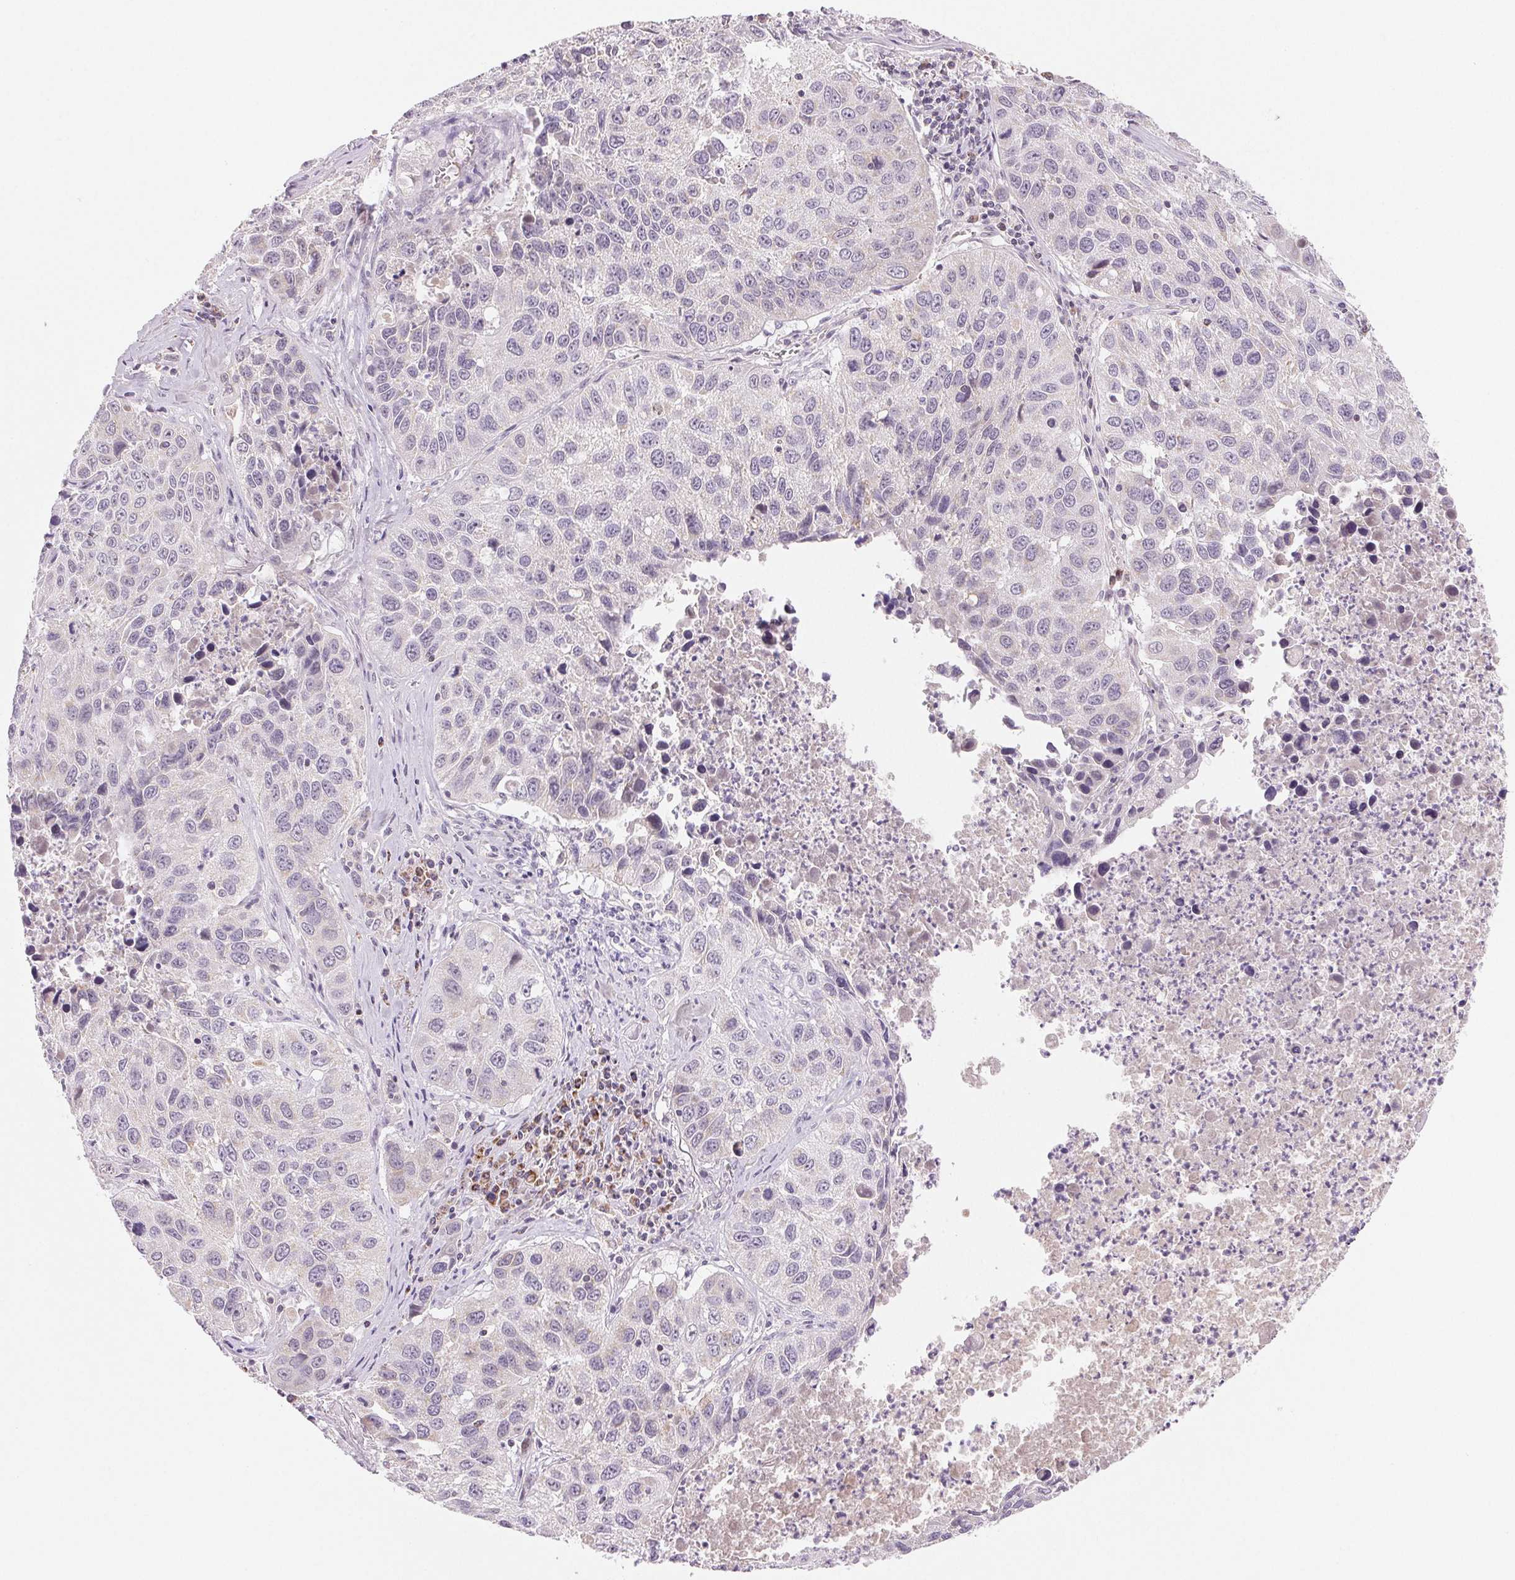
{"staining": {"intensity": "negative", "quantity": "none", "location": "none"}, "tissue": "lung cancer", "cell_type": "Tumor cells", "image_type": "cancer", "snomed": [{"axis": "morphology", "description": "Squamous cell carcinoma, NOS"}, {"axis": "topography", "description": "Lung"}], "caption": "This is an IHC image of human lung squamous cell carcinoma. There is no expression in tumor cells.", "gene": "HINT2", "patient": {"sex": "female", "age": 61}}